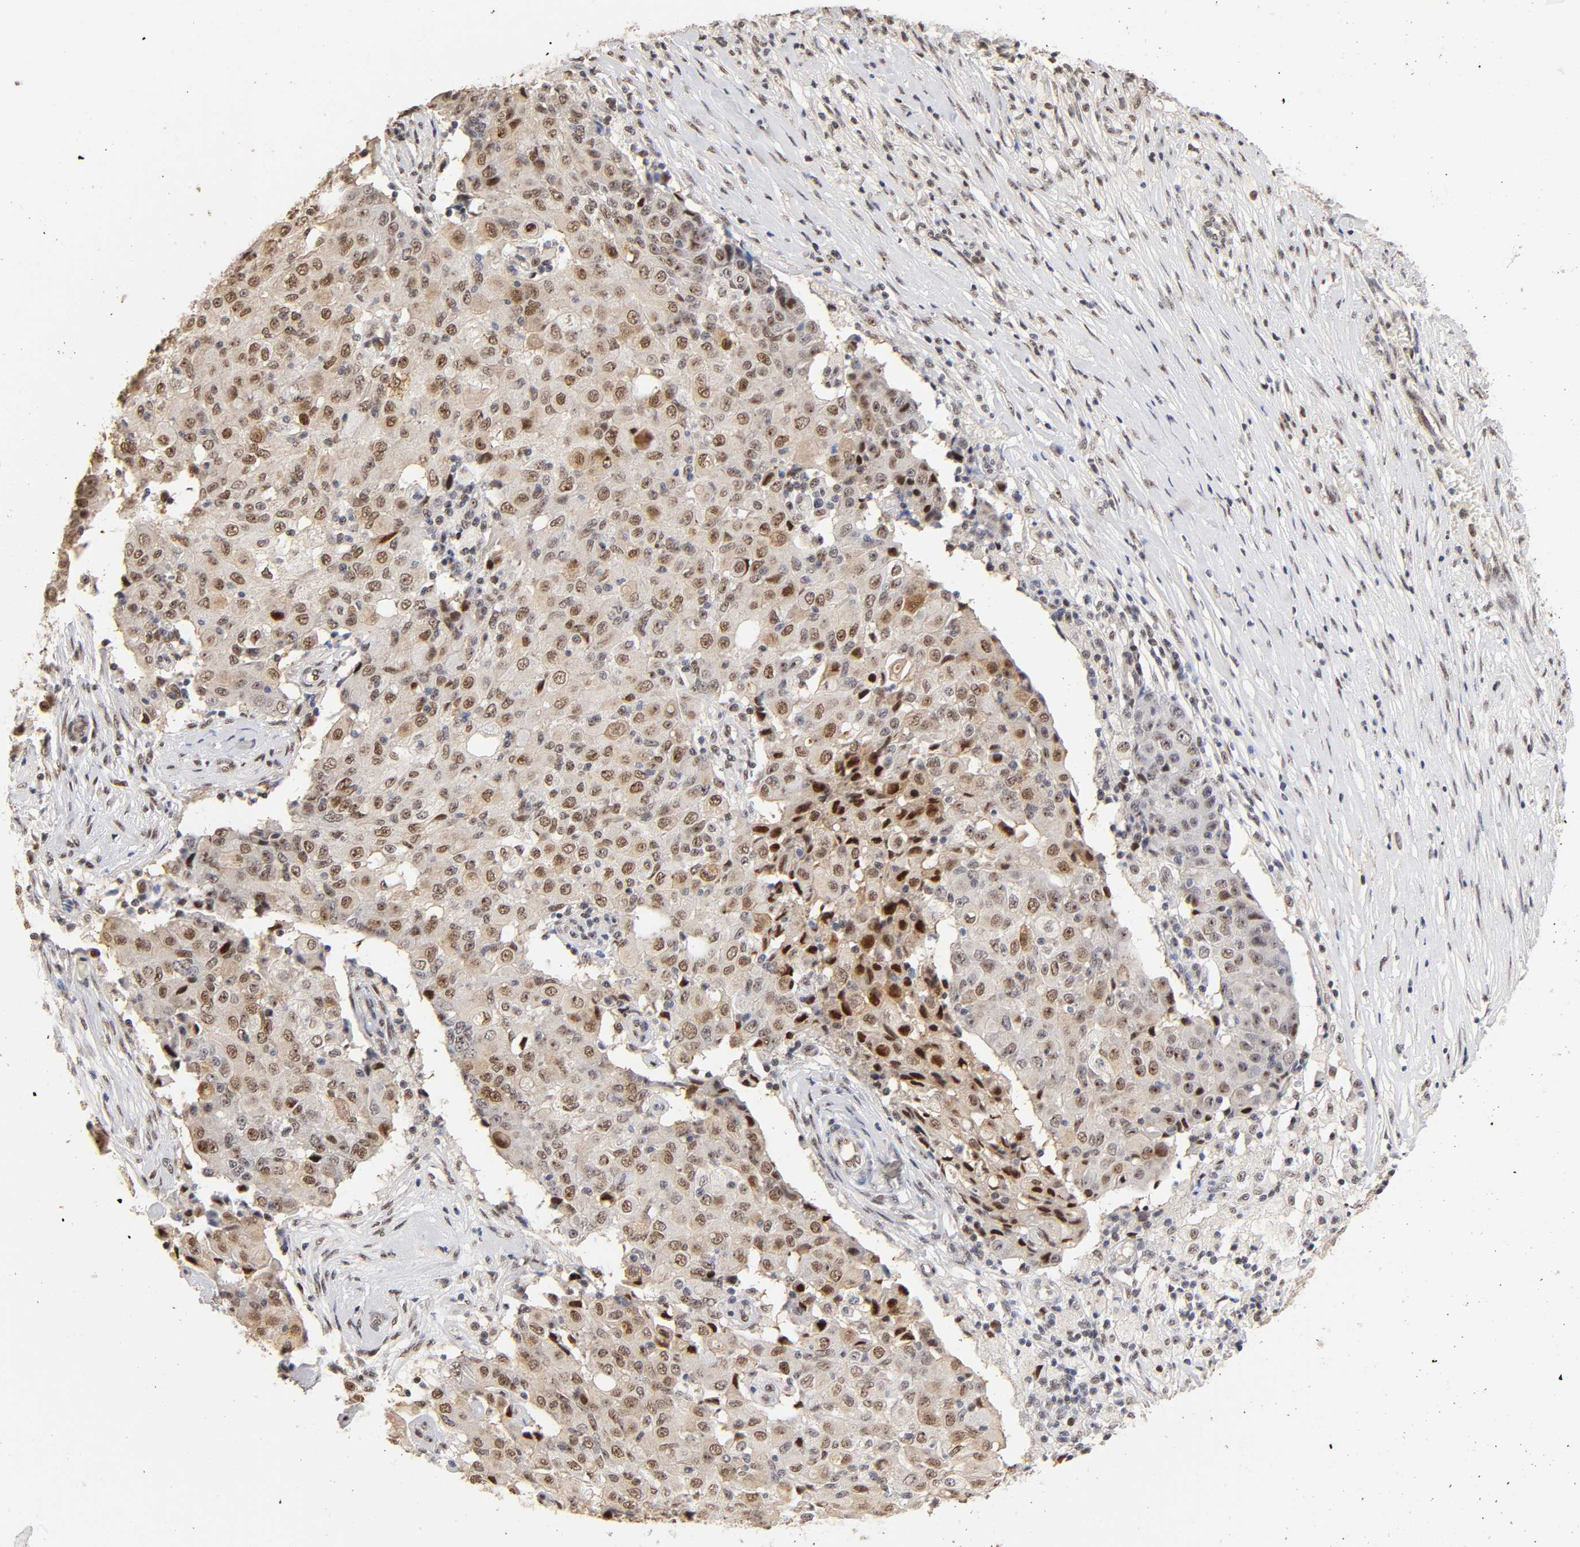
{"staining": {"intensity": "moderate", "quantity": ">75%", "location": "cytoplasmic/membranous,nuclear"}, "tissue": "ovarian cancer", "cell_type": "Tumor cells", "image_type": "cancer", "snomed": [{"axis": "morphology", "description": "Carcinoma, endometroid"}, {"axis": "topography", "description": "Ovary"}], "caption": "Ovarian cancer (endometroid carcinoma) stained for a protein demonstrates moderate cytoplasmic/membranous and nuclear positivity in tumor cells. The protein is stained brown, and the nuclei are stained in blue (DAB (3,3'-diaminobenzidine) IHC with brightfield microscopy, high magnification).", "gene": "TP53RK", "patient": {"sex": "female", "age": 42}}